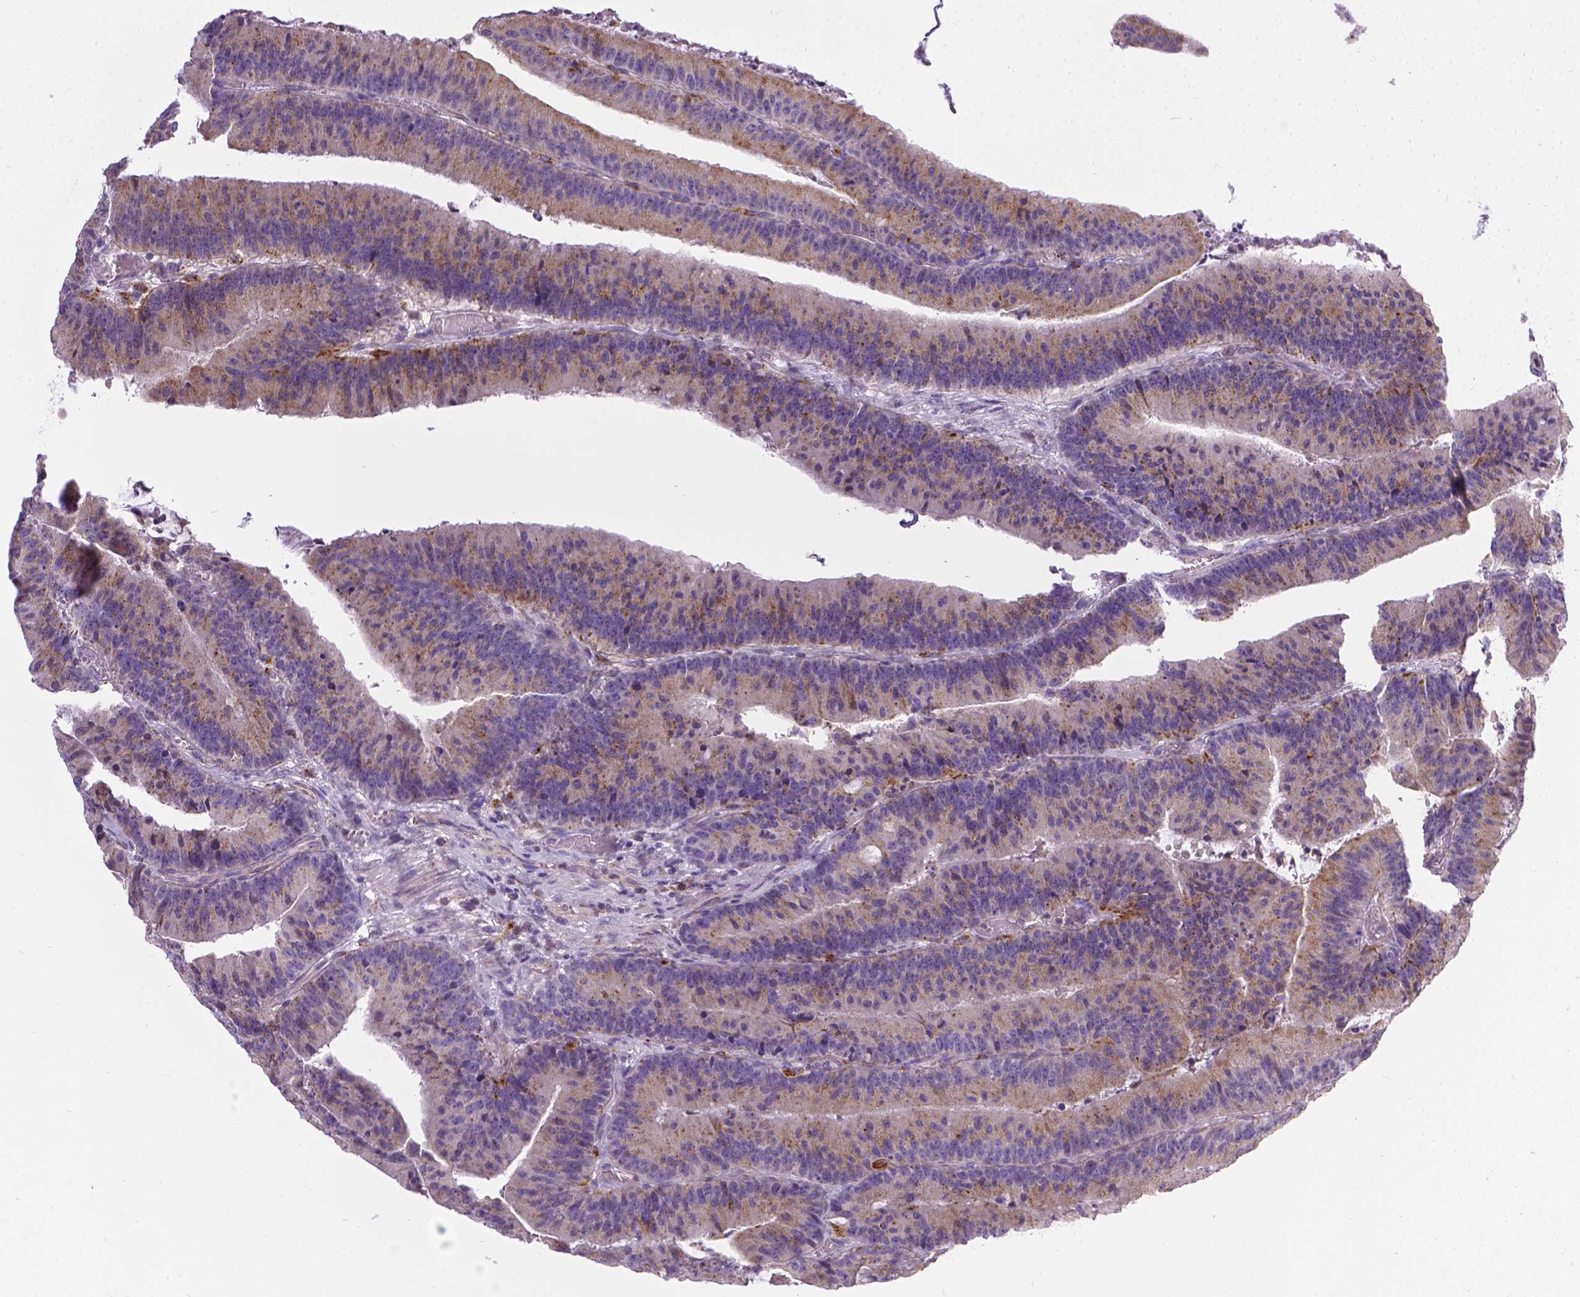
{"staining": {"intensity": "weak", "quantity": ">75%", "location": "cytoplasmic/membranous"}, "tissue": "colorectal cancer", "cell_type": "Tumor cells", "image_type": "cancer", "snomed": [{"axis": "morphology", "description": "Adenocarcinoma, NOS"}, {"axis": "topography", "description": "Colon"}], "caption": "Tumor cells display low levels of weak cytoplasmic/membranous expression in approximately >75% of cells in colorectal cancer (adenocarcinoma).", "gene": "TM4SF18", "patient": {"sex": "female", "age": 78}}